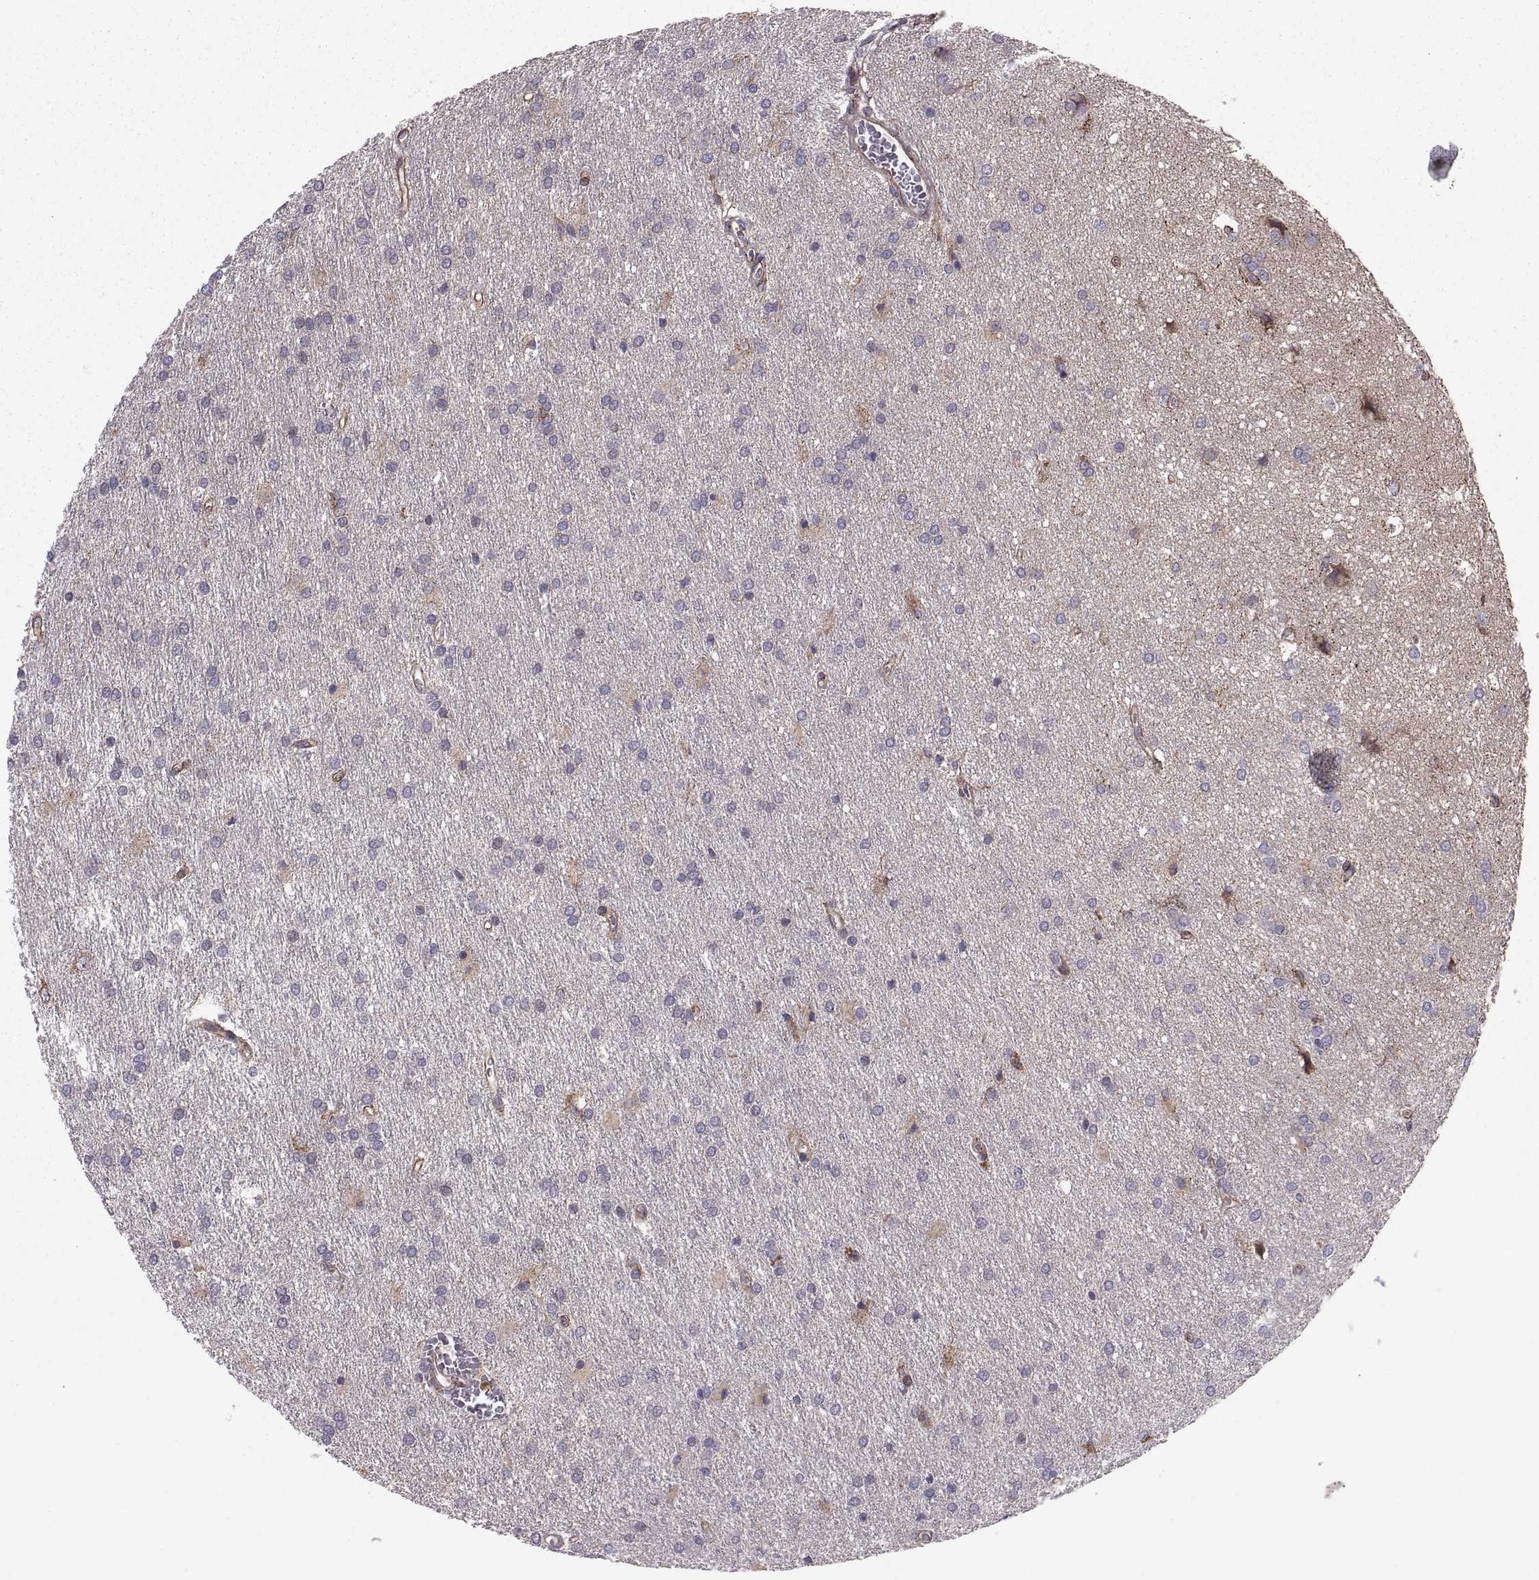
{"staining": {"intensity": "negative", "quantity": "none", "location": "none"}, "tissue": "glioma", "cell_type": "Tumor cells", "image_type": "cancer", "snomed": [{"axis": "morphology", "description": "Glioma, malignant, Low grade"}, {"axis": "topography", "description": "Brain"}], "caption": "Photomicrograph shows no protein positivity in tumor cells of glioma tissue. Nuclei are stained in blue.", "gene": "TESC", "patient": {"sex": "female", "age": 32}}